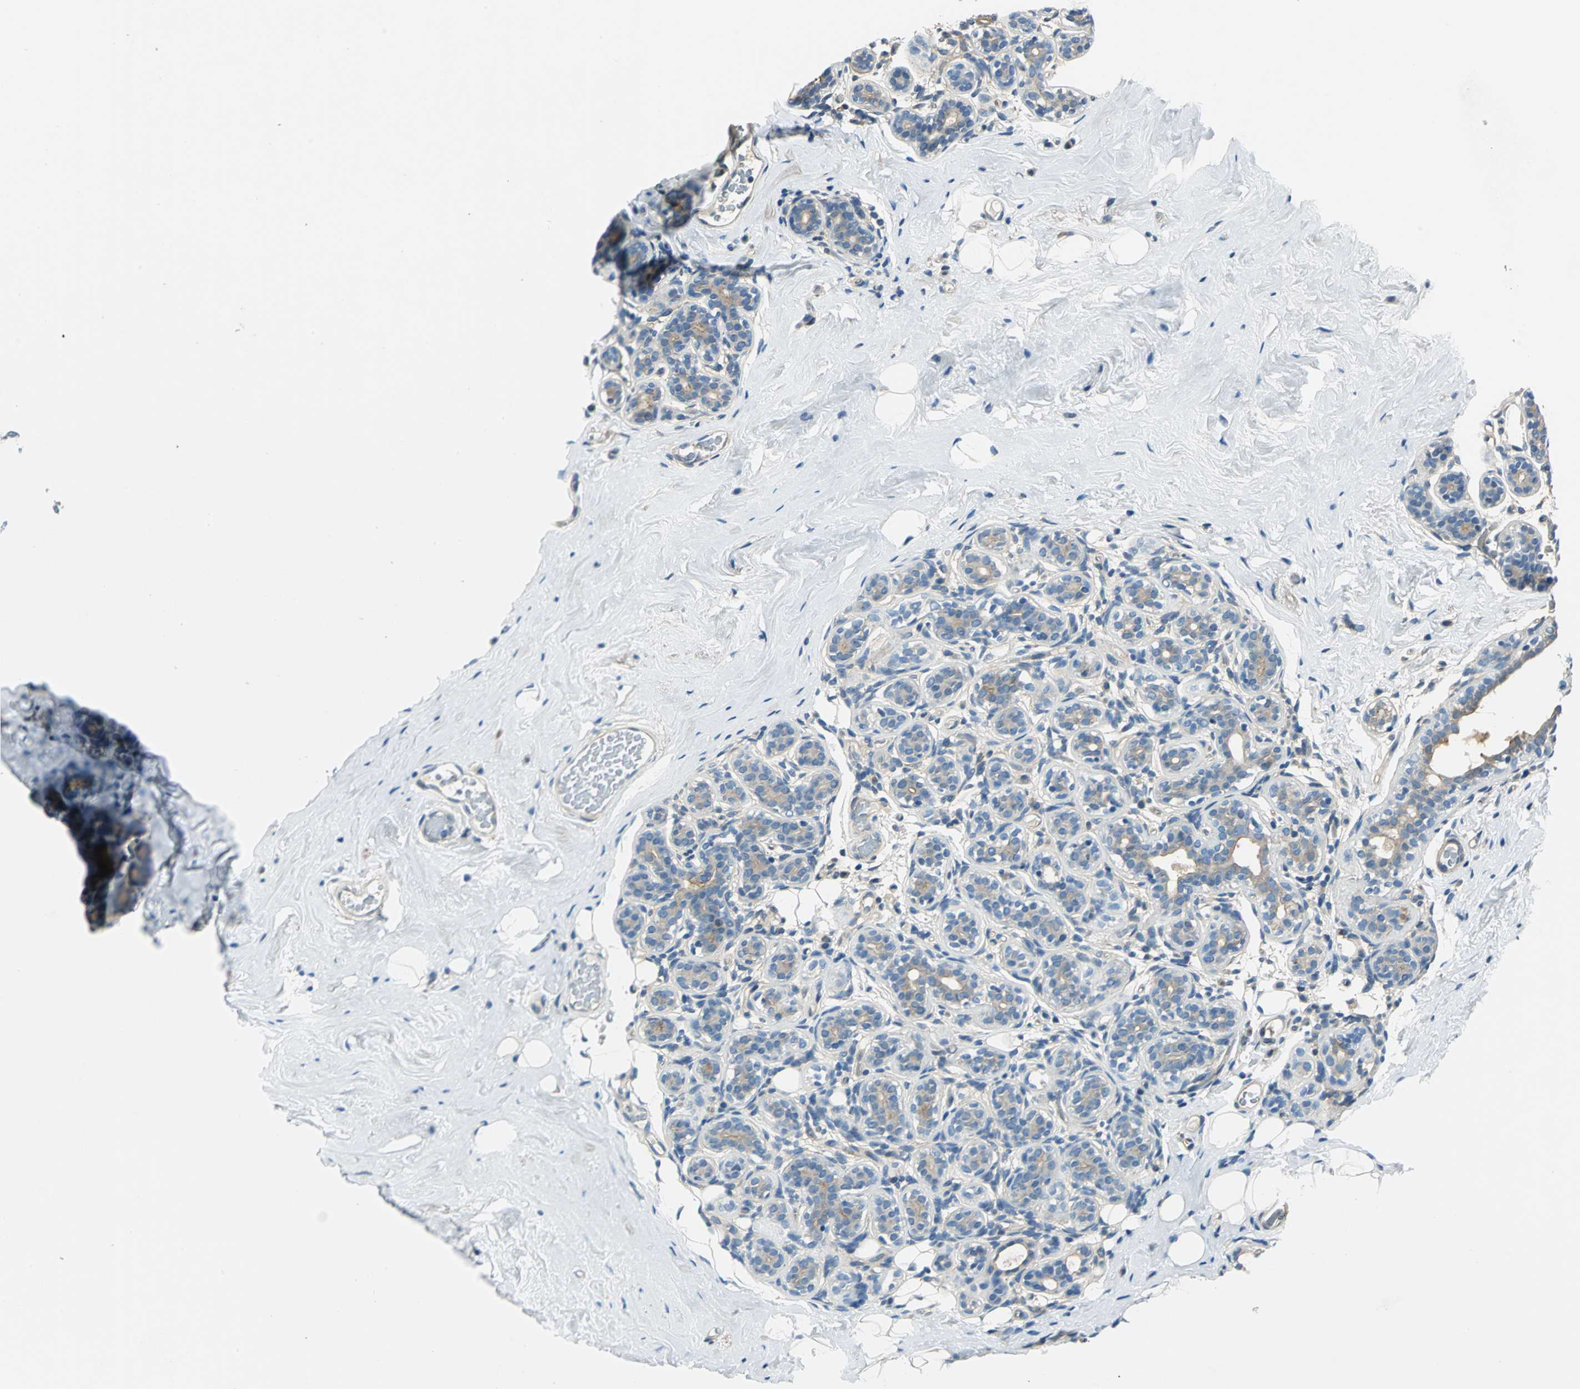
{"staining": {"intensity": "negative", "quantity": "none", "location": "none"}, "tissue": "breast", "cell_type": "Adipocytes", "image_type": "normal", "snomed": [{"axis": "morphology", "description": "Normal tissue, NOS"}, {"axis": "topography", "description": "Breast"}], "caption": "Immunohistochemistry histopathology image of normal breast: breast stained with DAB displays no significant protein staining in adipocytes.", "gene": "CDC42EP1", "patient": {"sex": "female", "age": 75}}